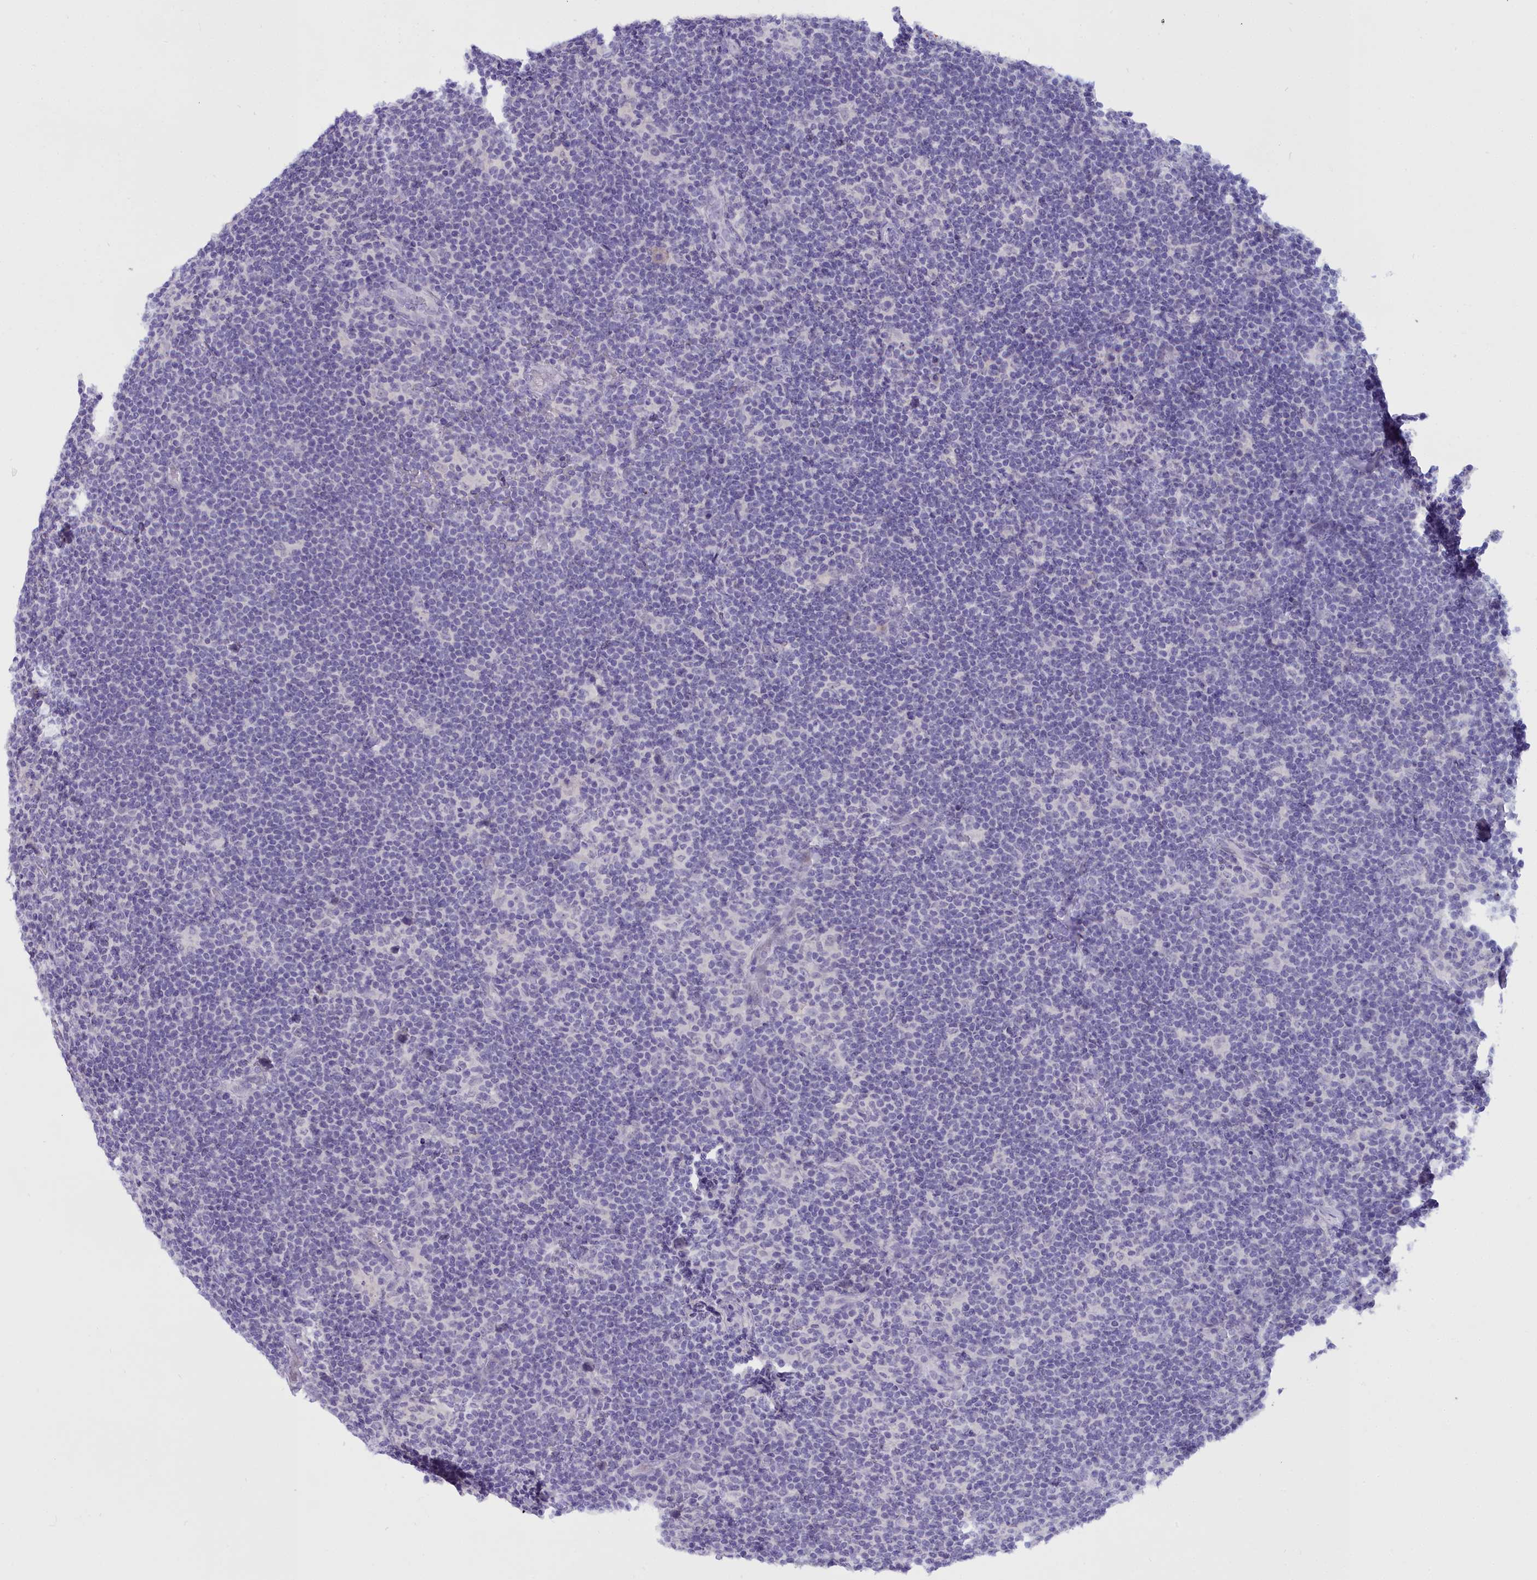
{"staining": {"intensity": "negative", "quantity": "none", "location": "none"}, "tissue": "lymphoma", "cell_type": "Tumor cells", "image_type": "cancer", "snomed": [{"axis": "morphology", "description": "Hodgkin's disease, NOS"}, {"axis": "topography", "description": "Lymph node"}], "caption": "Tumor cells show no significant expression in Hodgkin's disease.", "gene": "OSTN", "patient": {"sex": "female", "age": 57}}